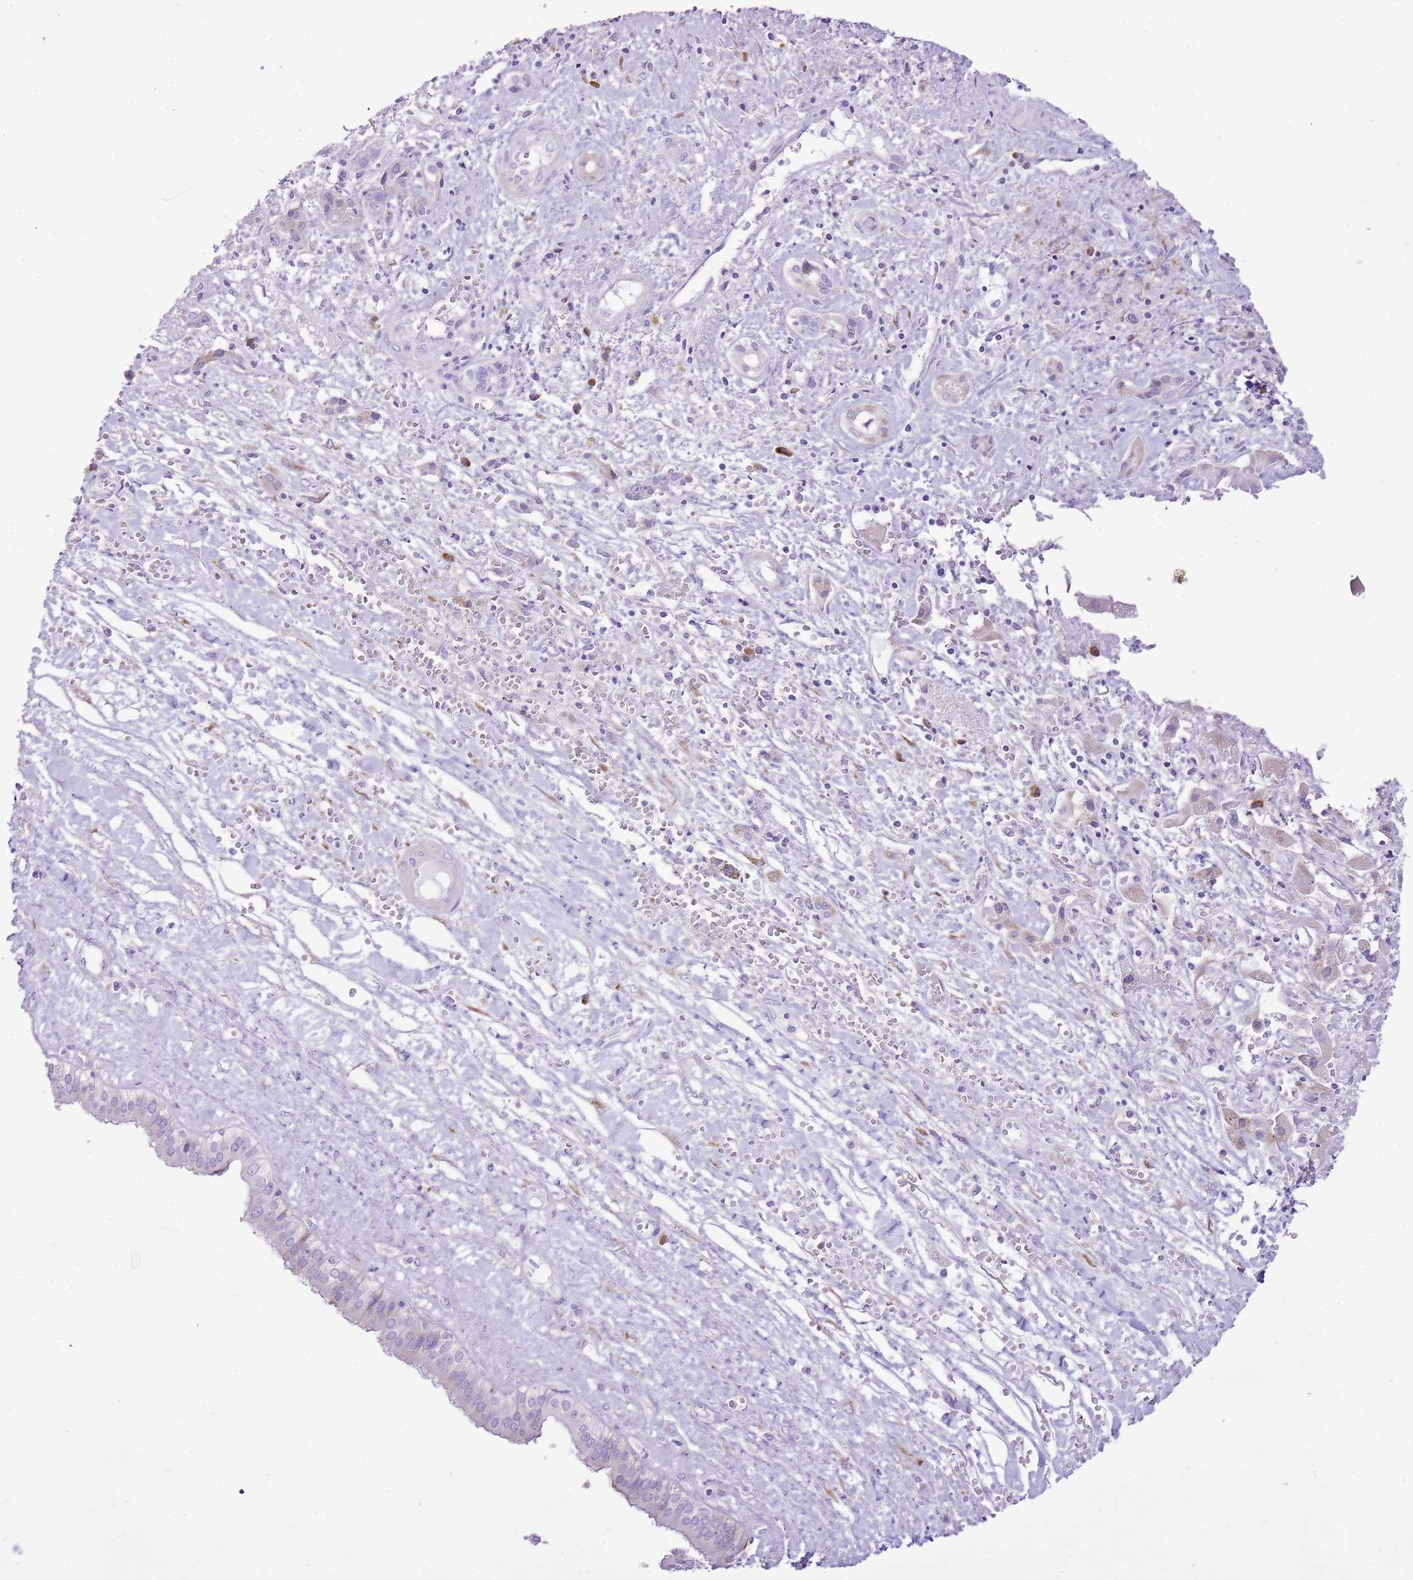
{"staining": {"intensity": "weak", "quantity": "<25%", "location": "cytoplasmic/membranous"}, "tissue": "liver cancer", "cell_type": "Tumor cells", "image_type": "cancer", "snomed": [{"axis": "morphology", "description": "Cholangiocarcinoma"}, {"axis": "topography", "description": "Liver"}], "caption": "The image demonstrates no staining of tumor cells in cholangiocarcinoma (liver). The staining is performed using DAB brown chromogen with nuclei counter-stained in using hematoxylin.", "gene": "AAR2", "patient": {"sex": "male", "age": 67}}